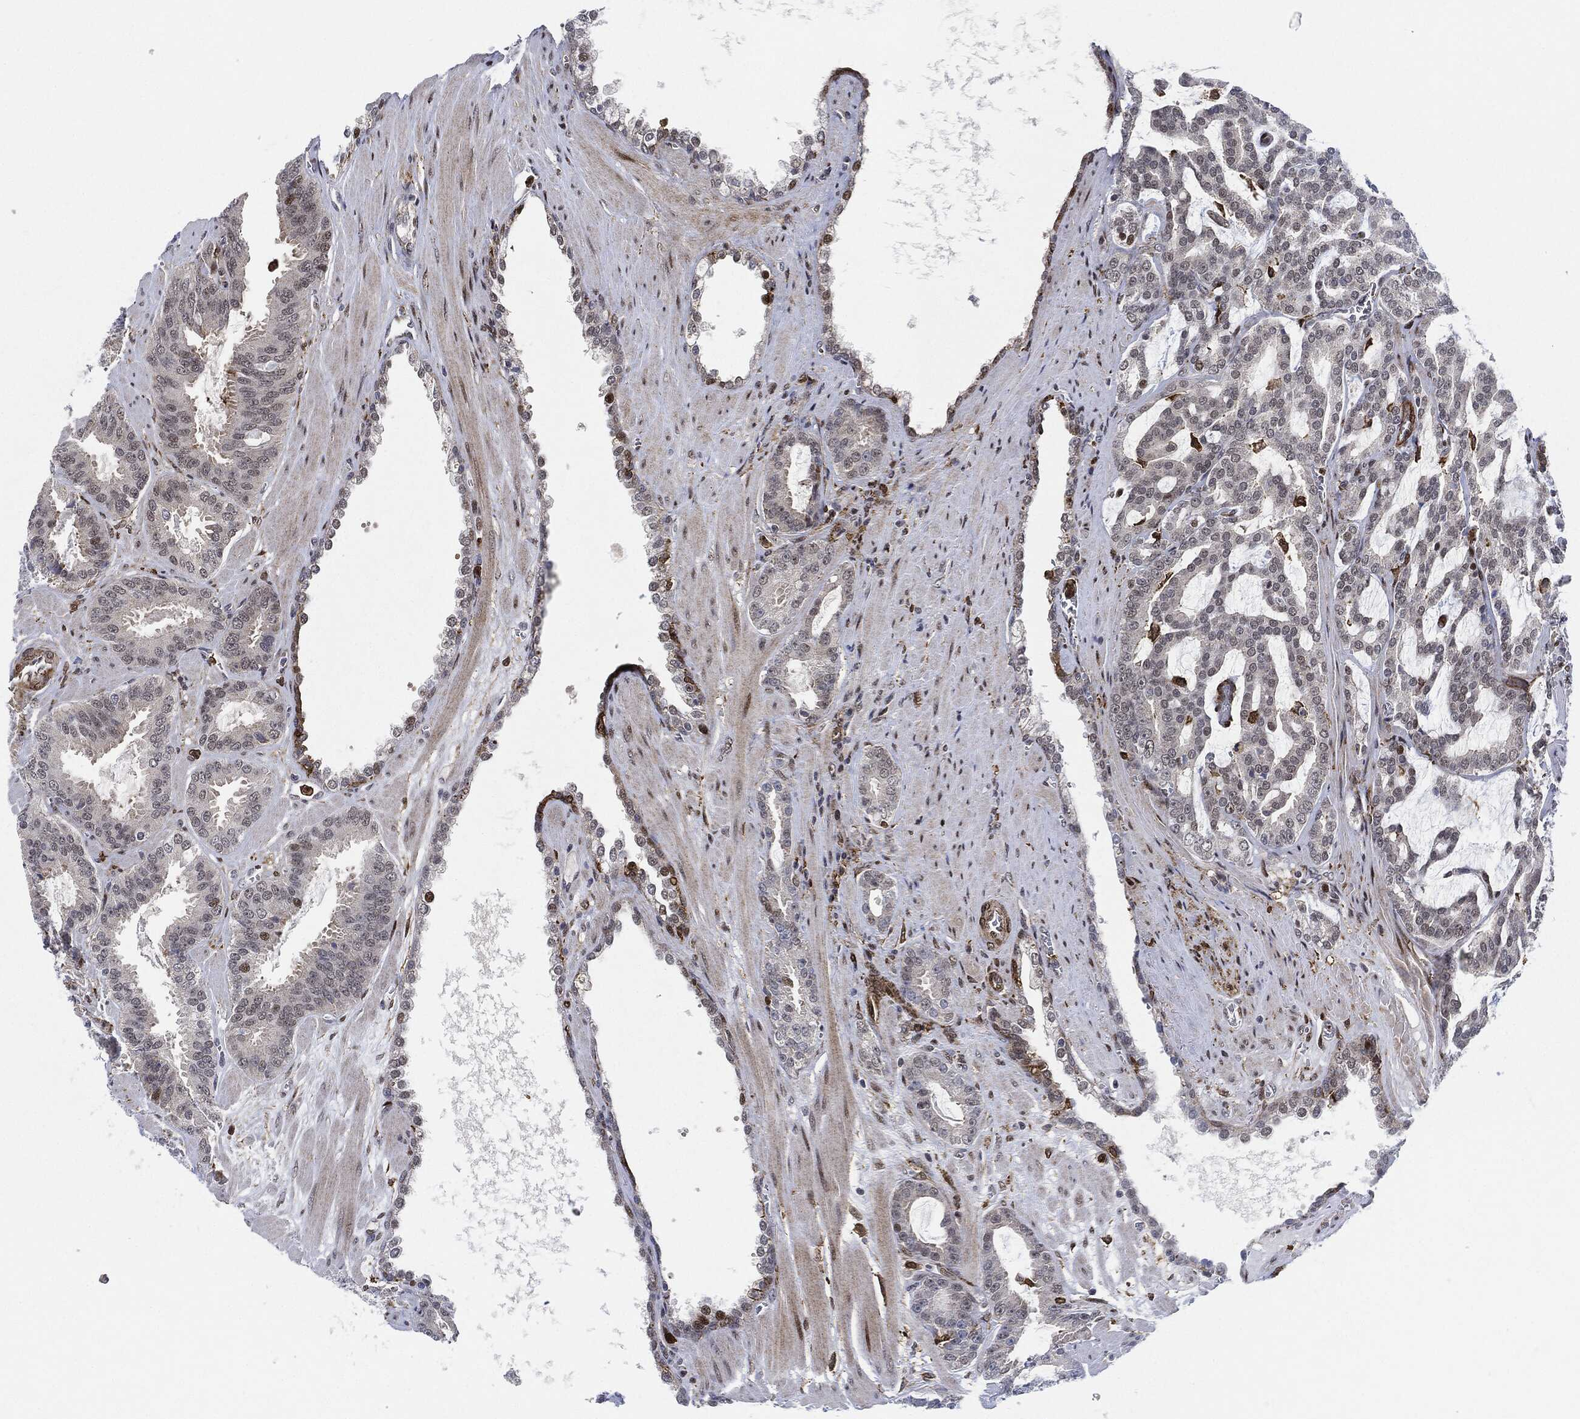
{"staining": {"intensity": "moderate", "quantity": "<25%", "location": "nuclear"}, "tissue": "prostate cancer", "cell_type": "Tumor cells", "image_type": "cancer", "snomed": [{"axis": "morphology", "description": "Adenocarcinoma, NOS"}, {"axis": "topography", "description": "Prostate"}], "caption": "The micrograph displays staining of adenocarcinoma (prostate), revealing moderate nuclear protein staining (brown color) within tumor cells.", "gene": "NANOS3", "patient": {"sex": "male", "age": 67}}